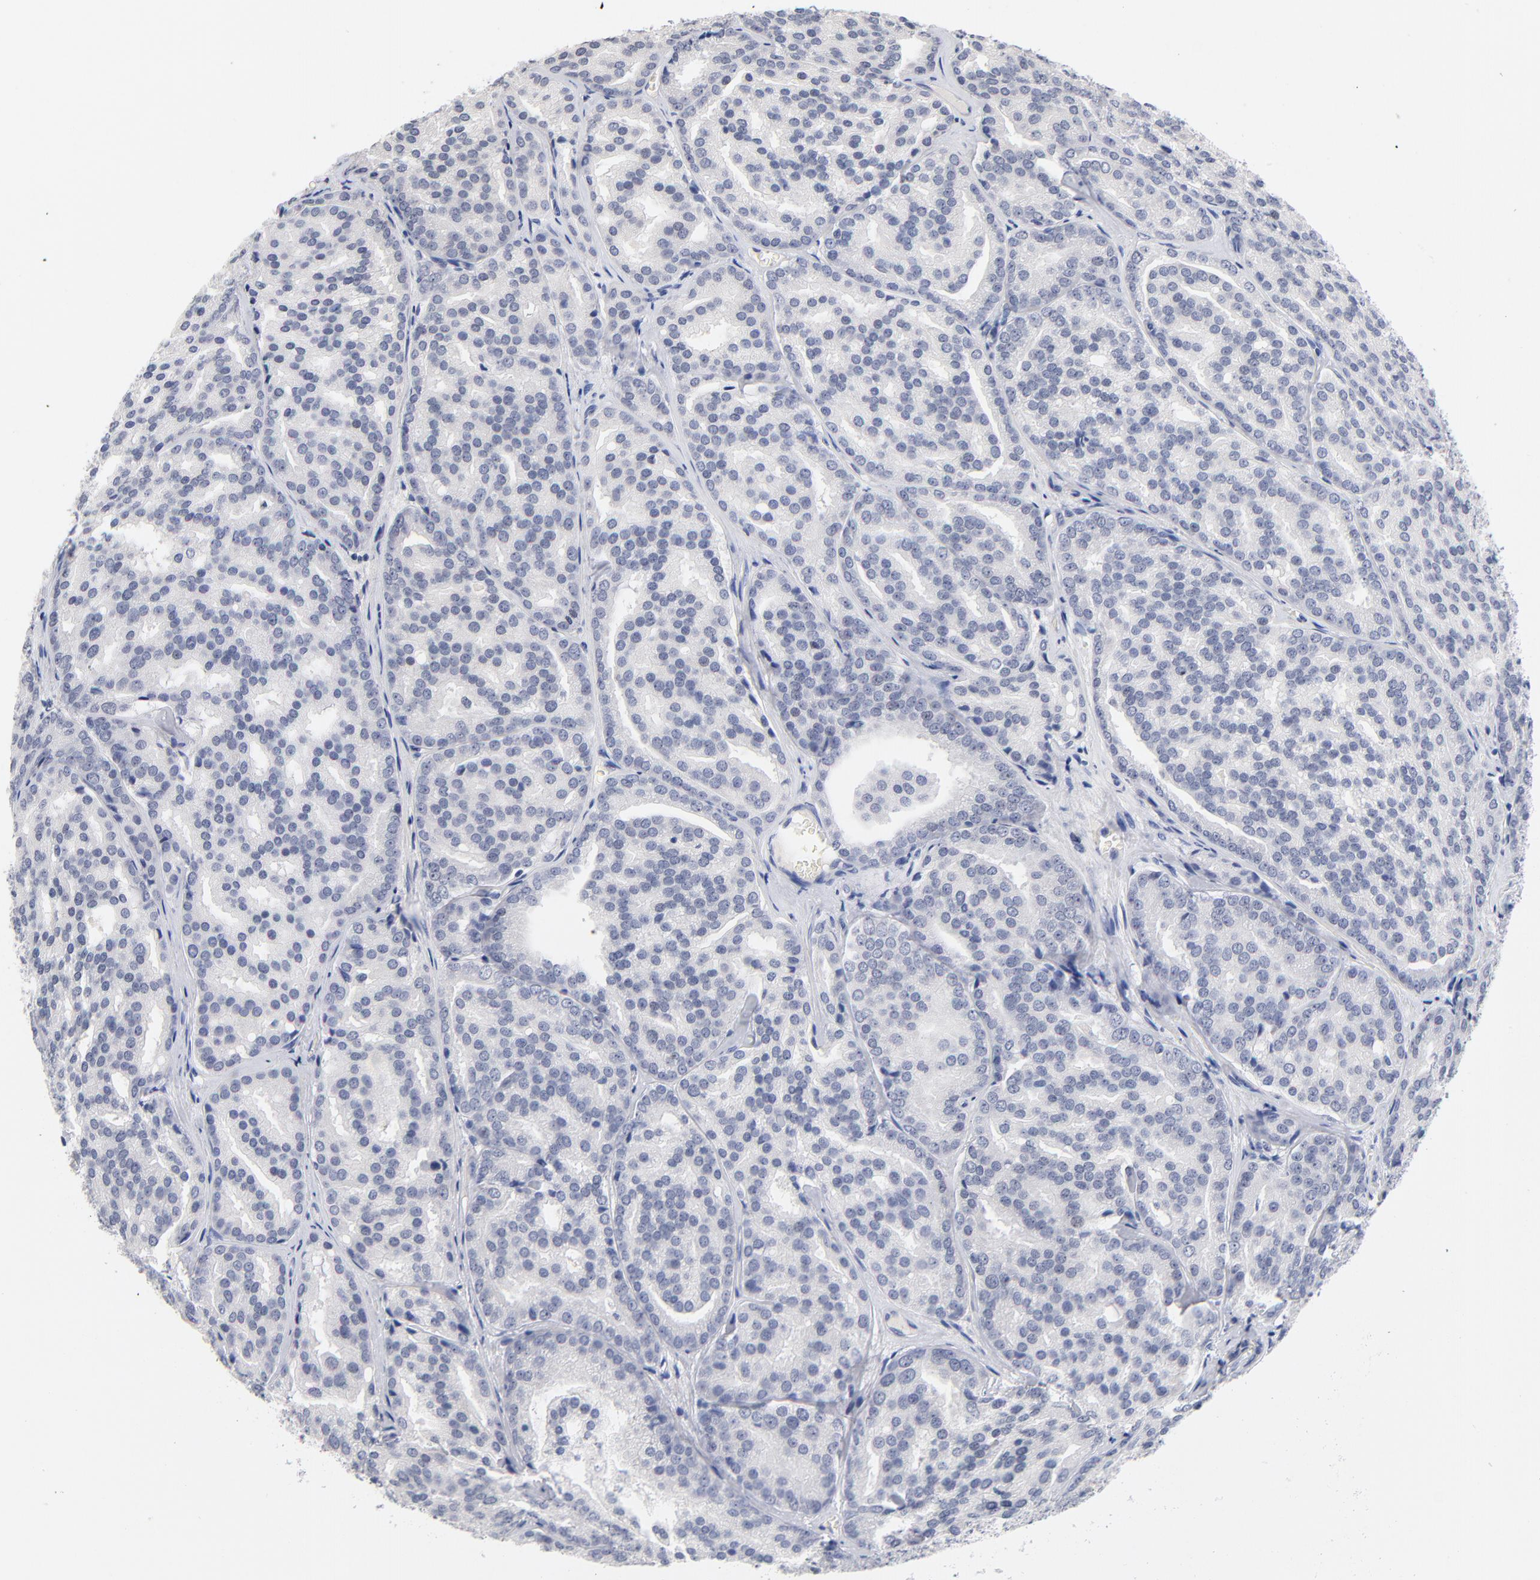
{"staining": {"intensity": "negative", "quantity": "none", "location": "none"}, "tissue": "prostate cancer", "cell_type": "Tumor cells", "image_type": "cancer", "snomed": [{"axis": "morphology", "description": "Adenocarcinoma, High grade"}, {"axis": "topography", "description": "Prostate"}], "caption": "IHC histopathology image of neoplastic tissue: high-grade adenocarcinoma (prostate) stained with DAB (3,3'-diaminobenzidine) shows no significant protein expression in tumor cells.", "gene": "ORC2", "patient": {"sex": "male", "age": 64}}